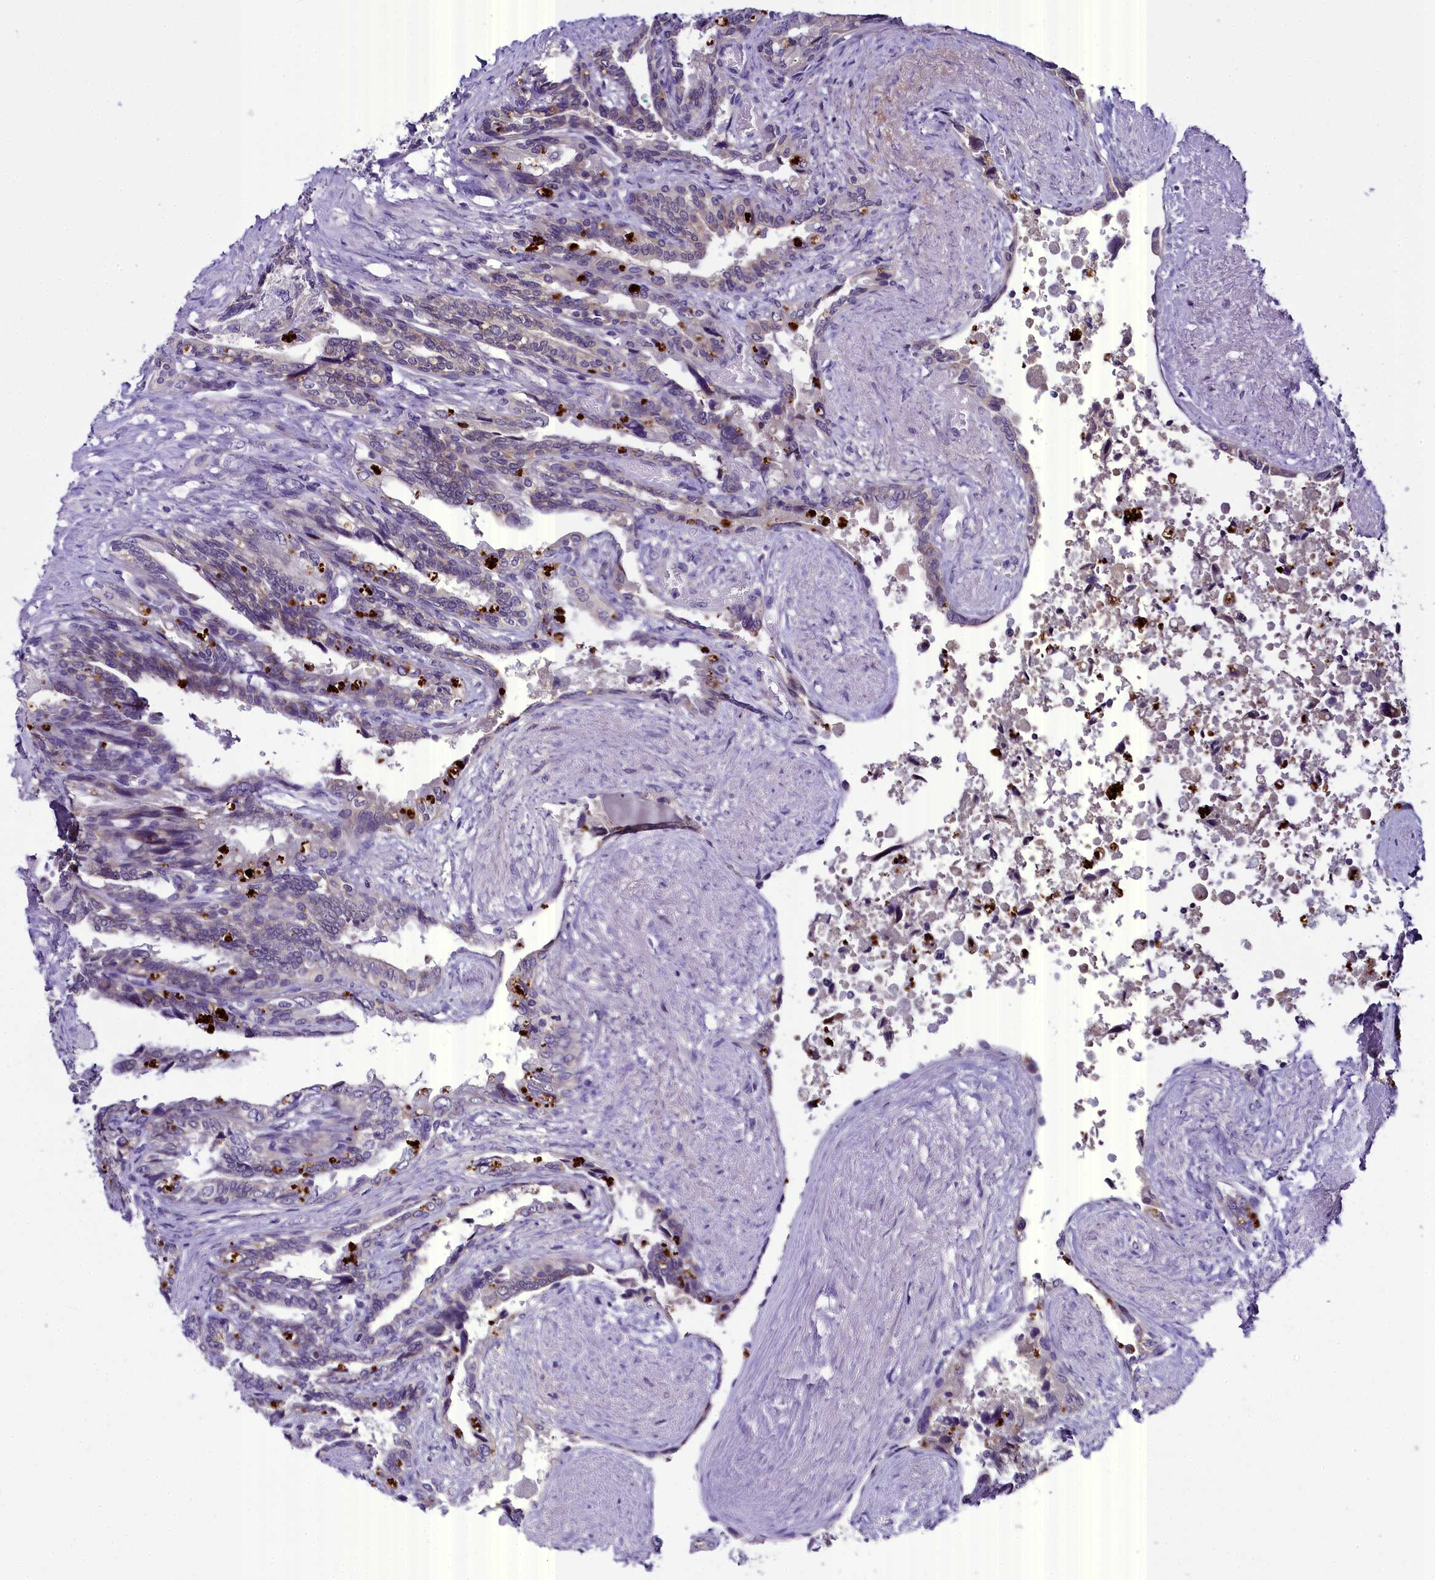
{"staining": {"intensity": "negative", "quantity": "none", "location": "none"}, "tissue": "seminal vesicle", "cell_type": "Glandular cells", "image_type": "normal", "snomed": [{"axis": "morphology", "description": "Normal tissue, NOS"}, {"axis": "topography", "description": "Seminal veicle"}, {"axis": "topography", "description": "Peripheral nerve tissue"}], "caption": "Glandular cells show no significant protein expression in normal seminal vesicle. (DAB (3,3'-diaminobenzidine) IHC, high magnification).", "gene": "ENKD1", "patient": {"sex": "male", "age": 60}}